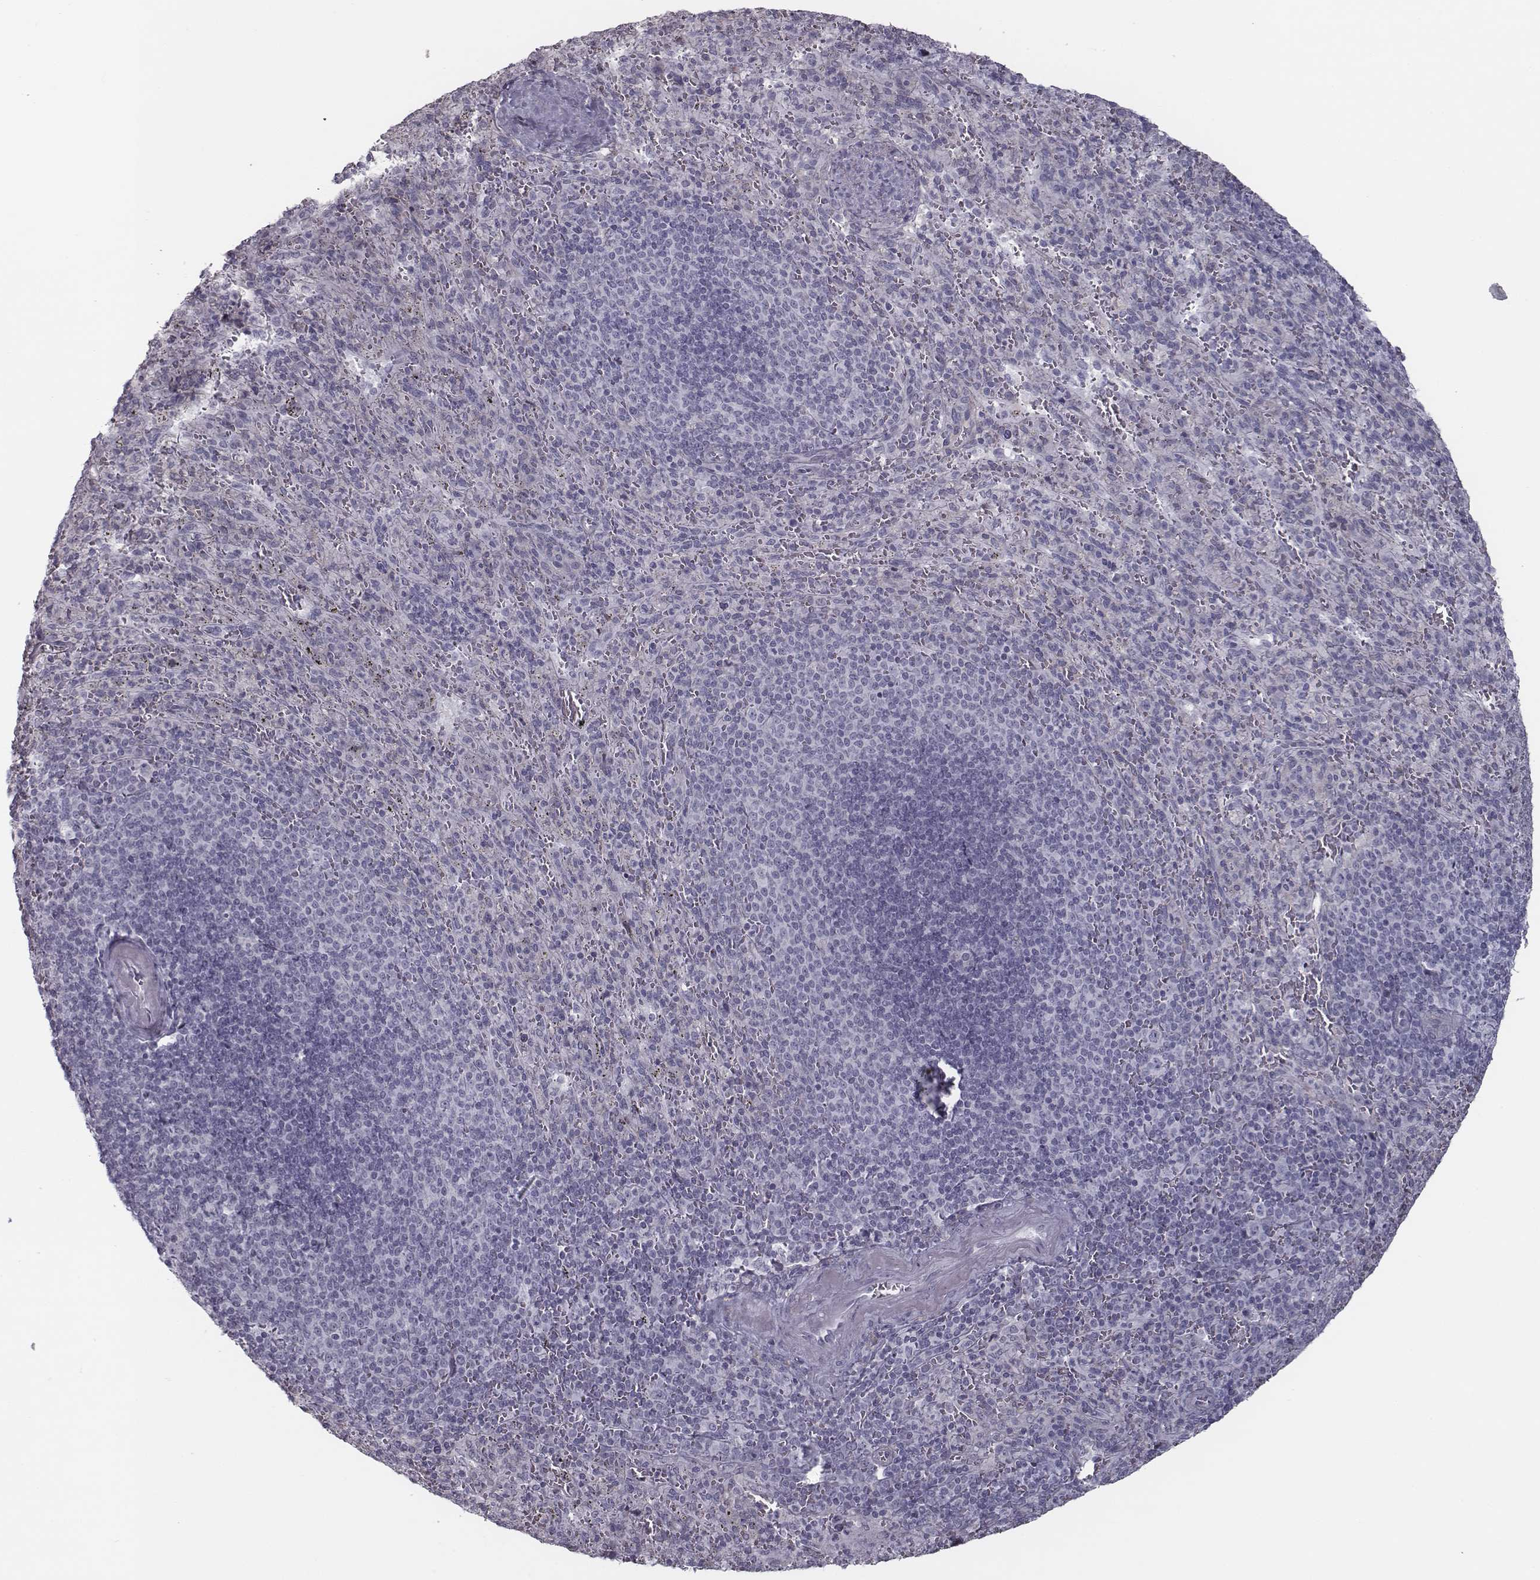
{"staining": {"intensity": "negative", "quantity": "none", "location": "none"}, "tissue": "spleen", "cell_type": "Cells in red pulp", "image_type": "normal", "snomed": [{"axis": "morphology", "description": "Normal tissue, NOS"}, {"axis": "topography", "description": "Spleen"}], "caption": "IHC image of benign human spleen stained for a protein (brown), which demonstrates no staining in cells in red pulp.", "gene": "SEPTIN14", "patient": {"sex": "male", "age": 57}}